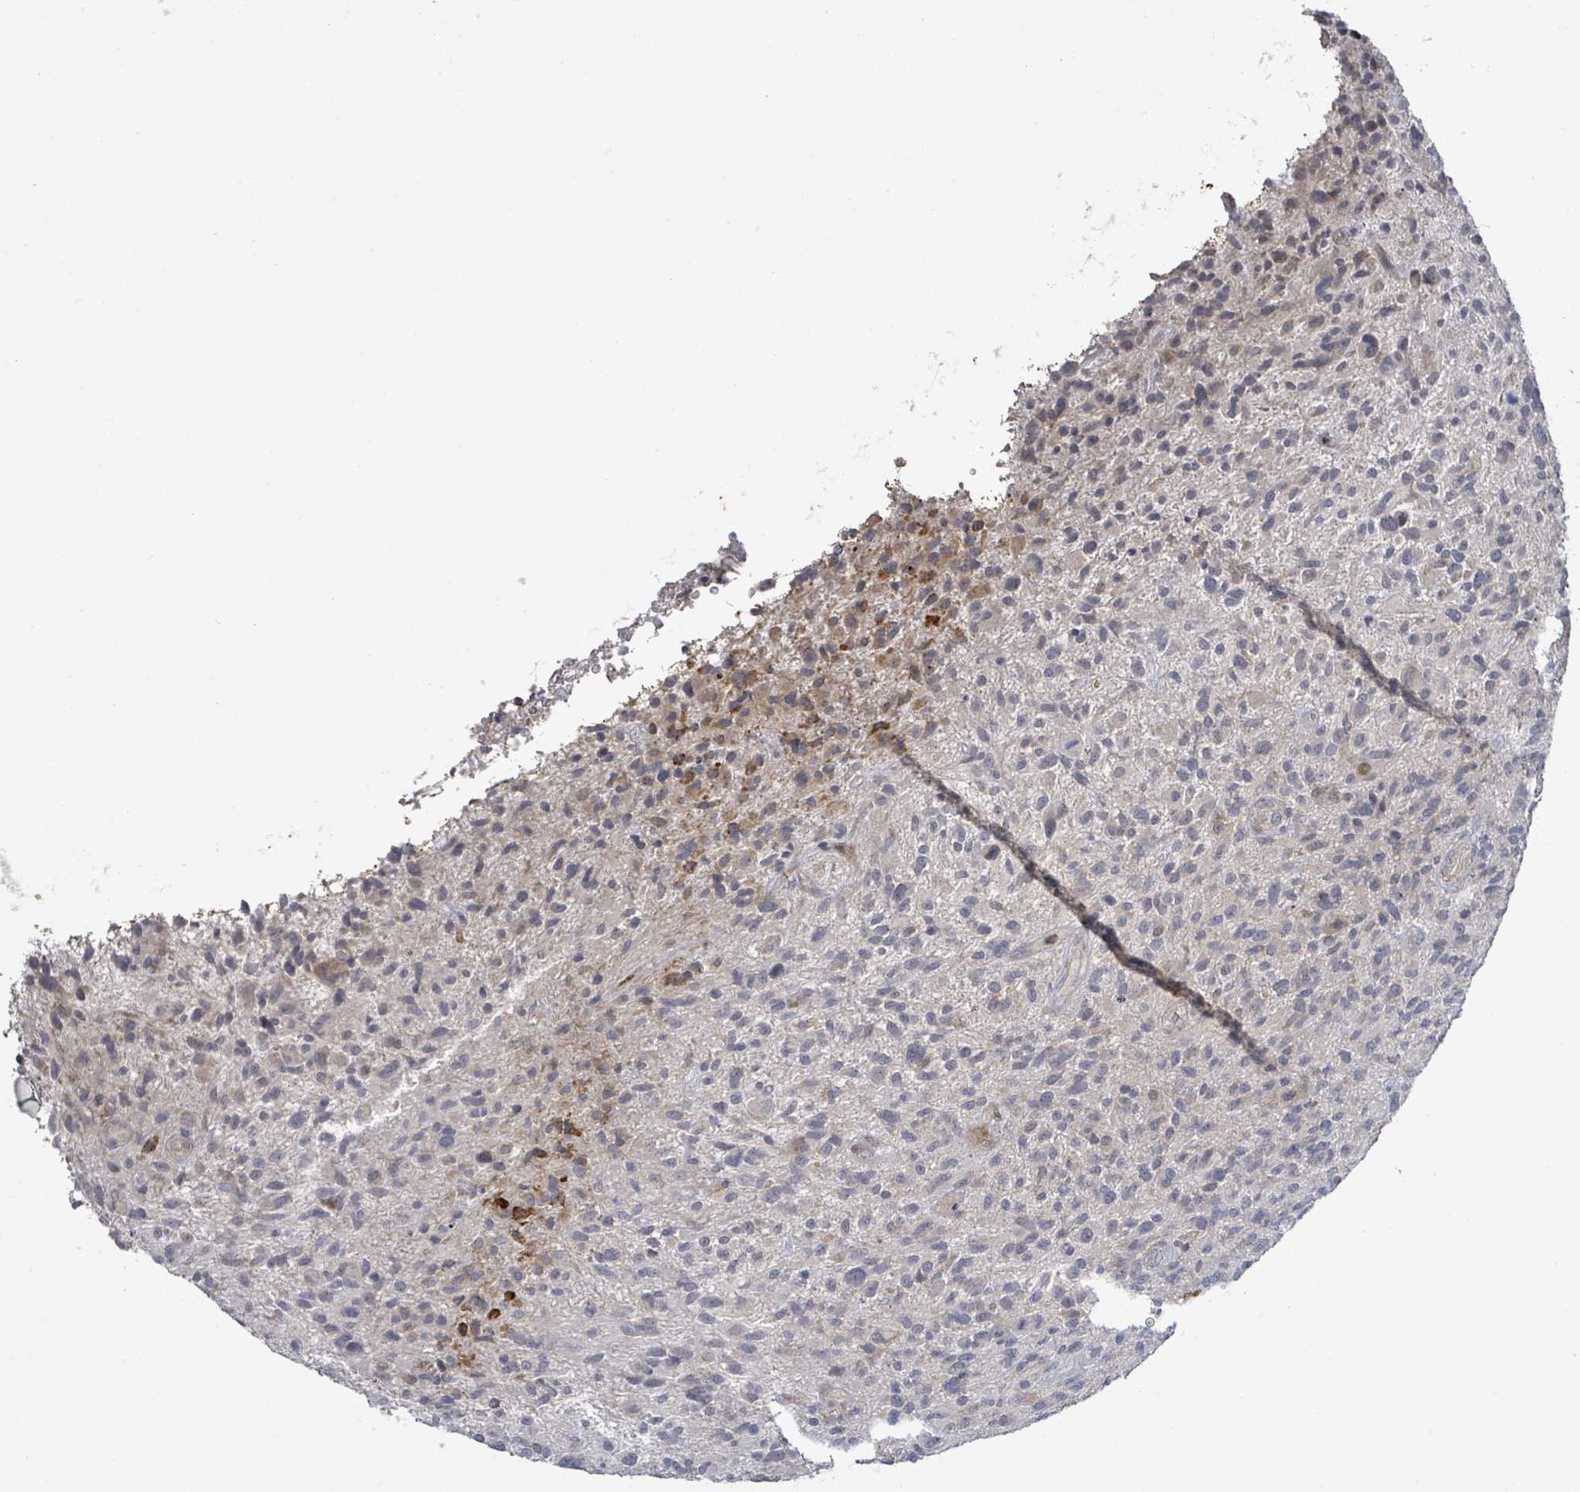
{"staining": {"intensity": "weak", "quantity": "<25%", "location": "cytoplasmic/membranous"}, "tissue": "glioma", "cell_type": "Tumor cells", "image_type": "cancer", "snomed": [{"axis": "morphology", "description": "Glioma, malignant, High grade"}, {"axis": "topography", "description": "Brain"}], "caption": "Tumor cells show no significant expression in glioma. (Stains: DAB (3,3'-diaminobenzidine) immunohistochemistry (IHC) with hematoxylin counter stain, Microscopy: brightfield microscopy at high magnification).", "gene": "SLIT3", "patient": {"sex": "male", "age": 47}}